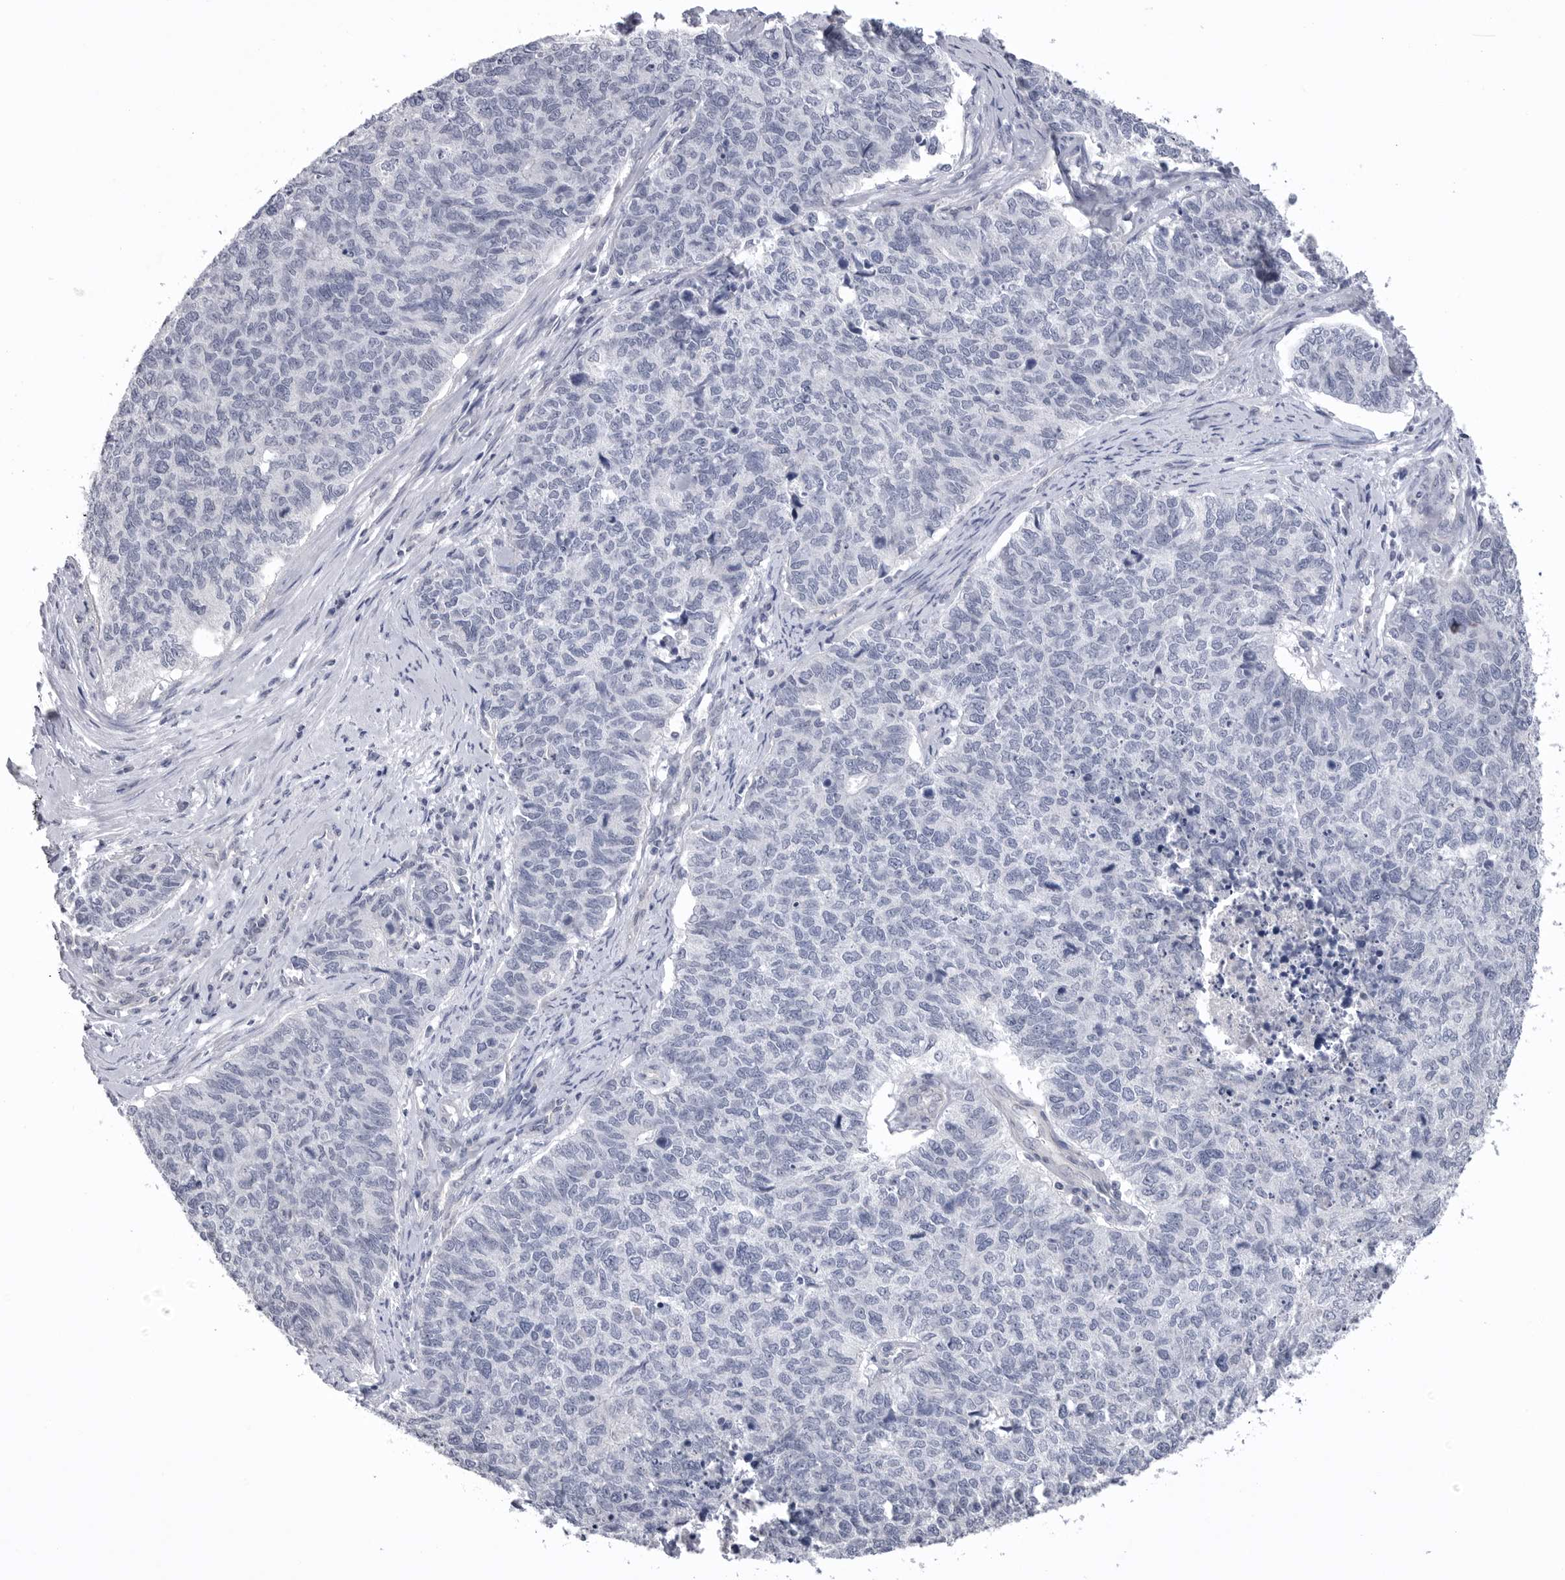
{"staining": {"intensity": "negative", "quantity": "none", "location": "none"}, "tissue": "cervical cancer", "cell_type": "Tumor cells", "image_type": "cancer", "snomed": [{"axis": "morphology", "description": "Squamous cell carcinoma, NOS"}, {"axis": "topography", "description": "Cervix"}], "caption": "Cervical cancer stained for a protein using immunohistochemistry displays no staining tumor cells.", "gene": "DLGAP3", "patient": {"sex": "female", "age": 63}}